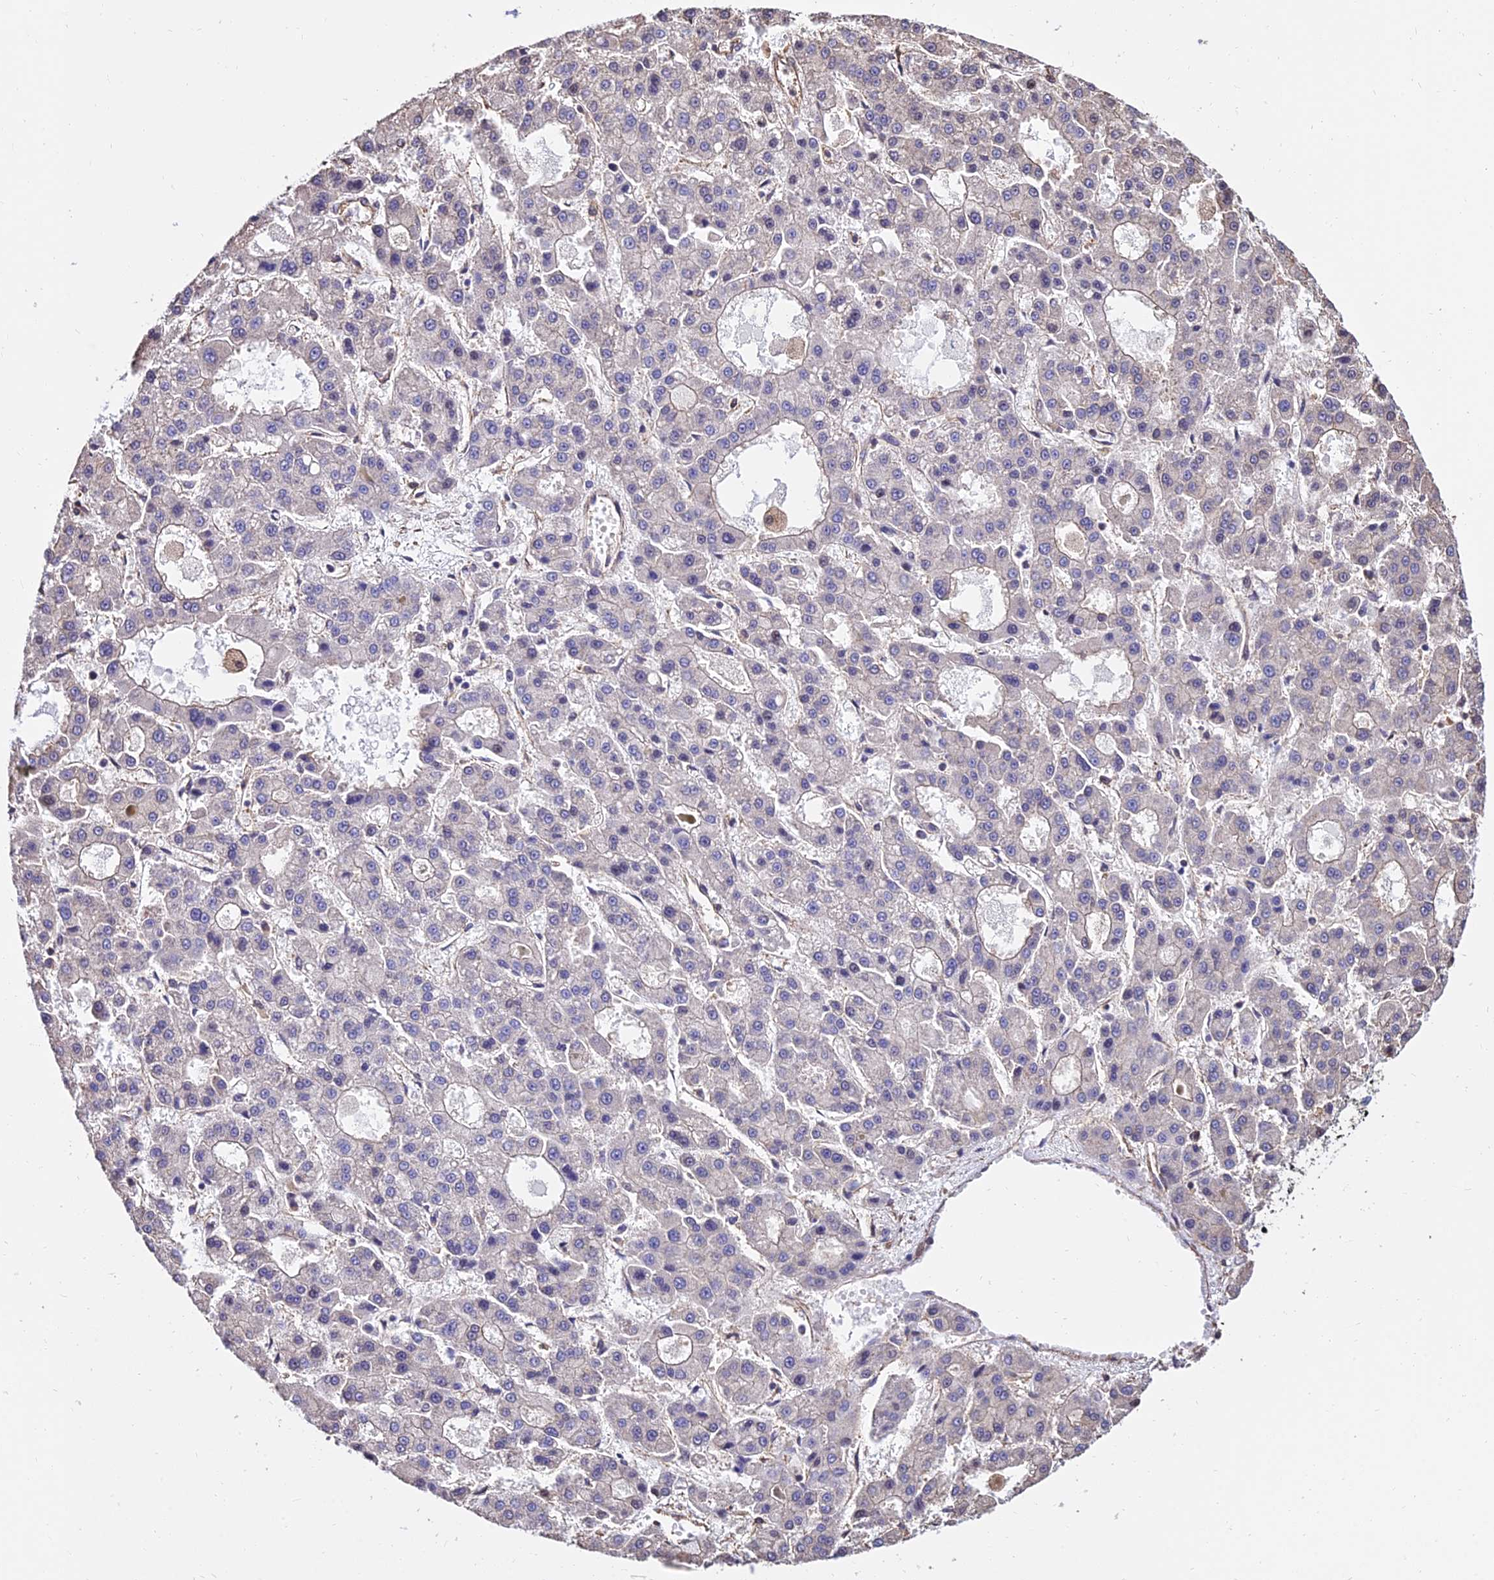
{"staining": {"intensity": "negative", "quantity": "none", "location": "none"}, "tissue": "liver cancer", "cell_type": "Tumor cells", "image_type": "cancer", "snomed": [{"axis": "morphology", "description": "Carcinoma, Hepatocellular, NOS"}, {"axis": "topography", "description": "Liver"}], "caption": "Protein analysis of liver hepatocellular carcinoma shows no significant positivity in tumor cells.", "gene": "CALM2", "patient": {"sex": "male", "age": 70}}